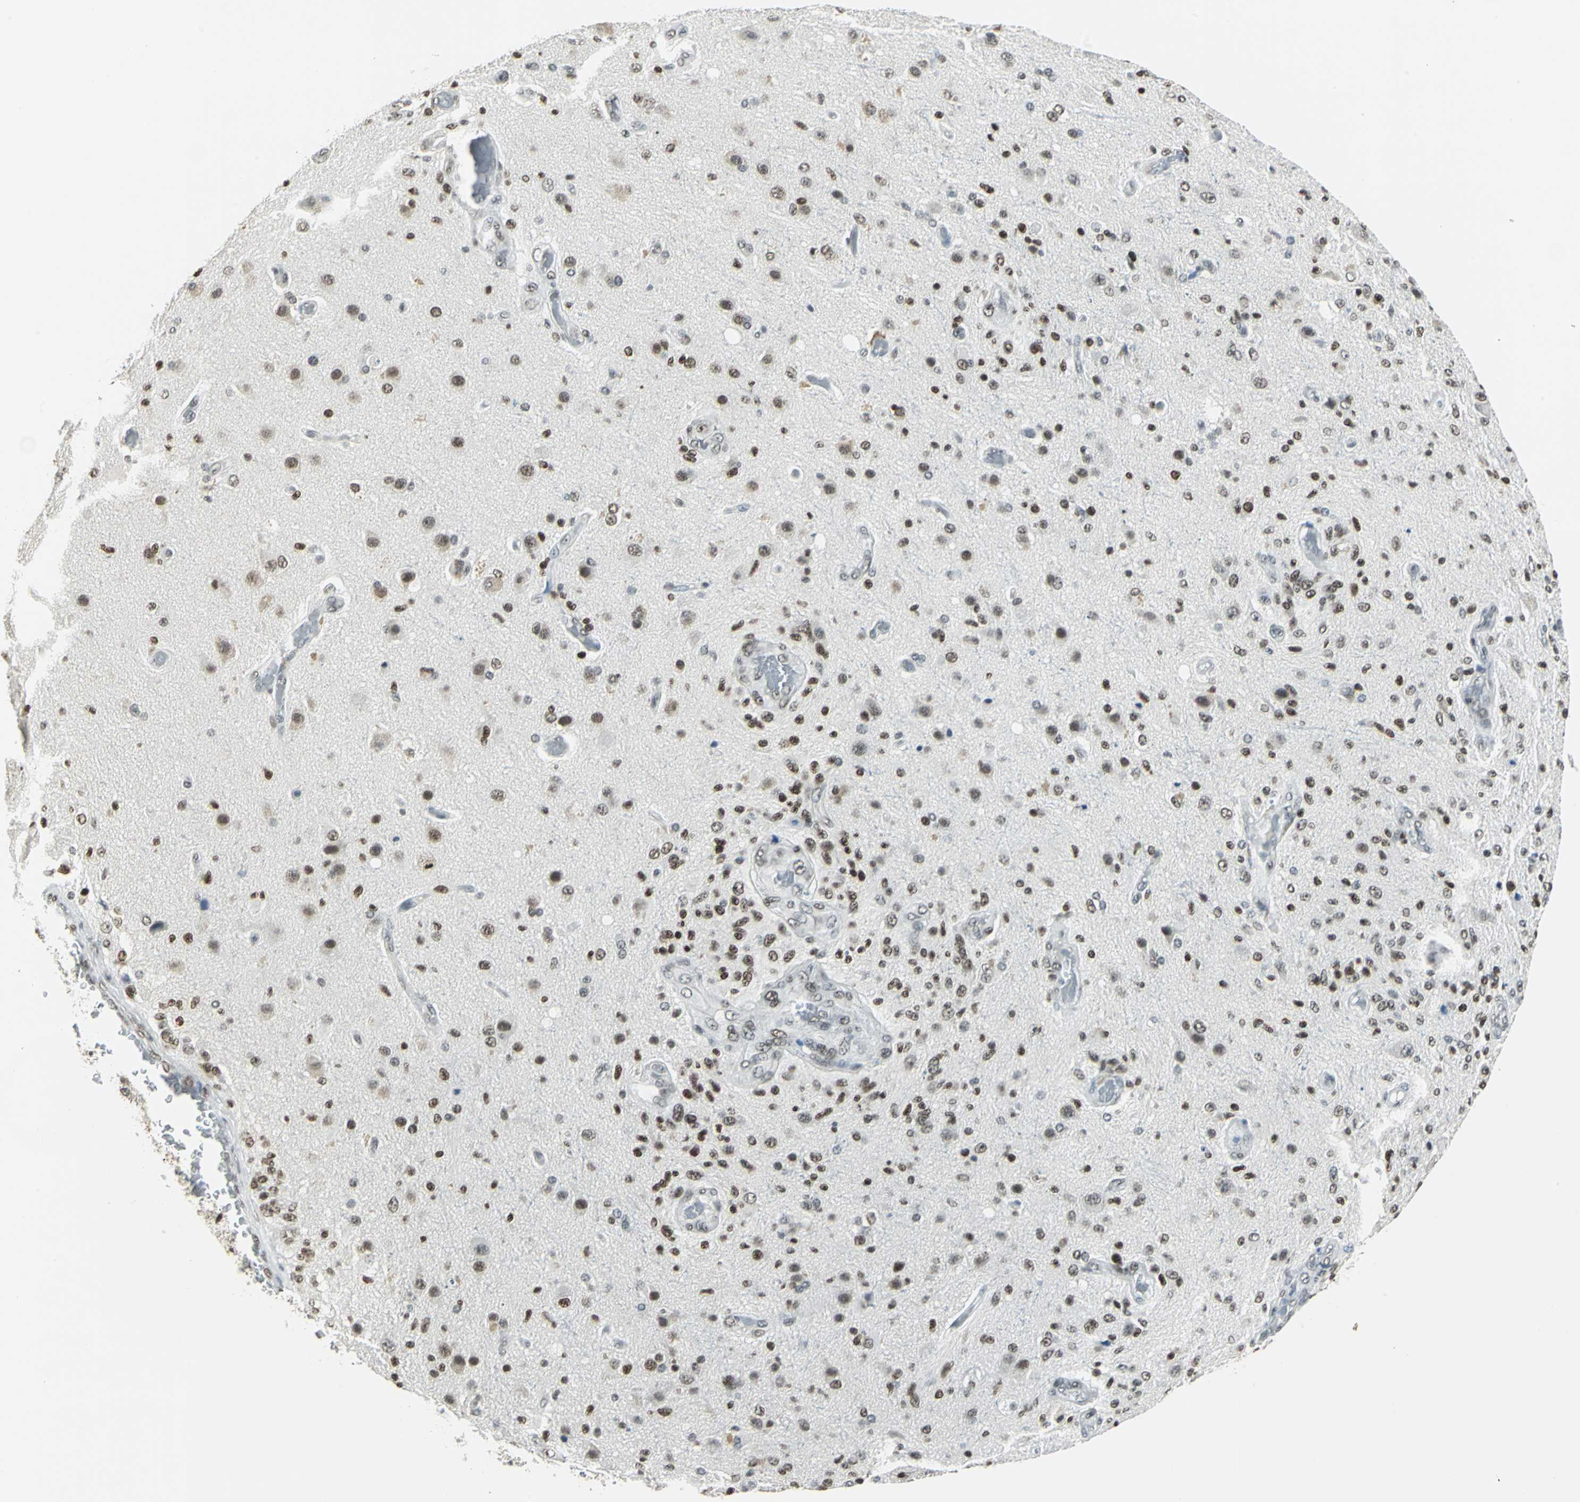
{"staining": {"intensity": "moderate", "quantity": "25%-75%", "location": "nuclear"}, "tissue": "glioma", "cell_type": "Tumor cells", "image_type": "cancer", "snomed": [{"axis": "morphology", "description": "Normal tissue, NOS"}, {"axis": "morphology", "description": "Glioma, malignant, High grade"}, {"axis": "topography", "description": "Cerebral cortex"}], "caption": "Tumor cells demonstrate moderate nuclear expression in about 25%-75% of cells in malignant glioma (high-grade). Nuclei are stained in blue.", "gene": "ADNP", "patient": {"sex": "male", "age": 77}}